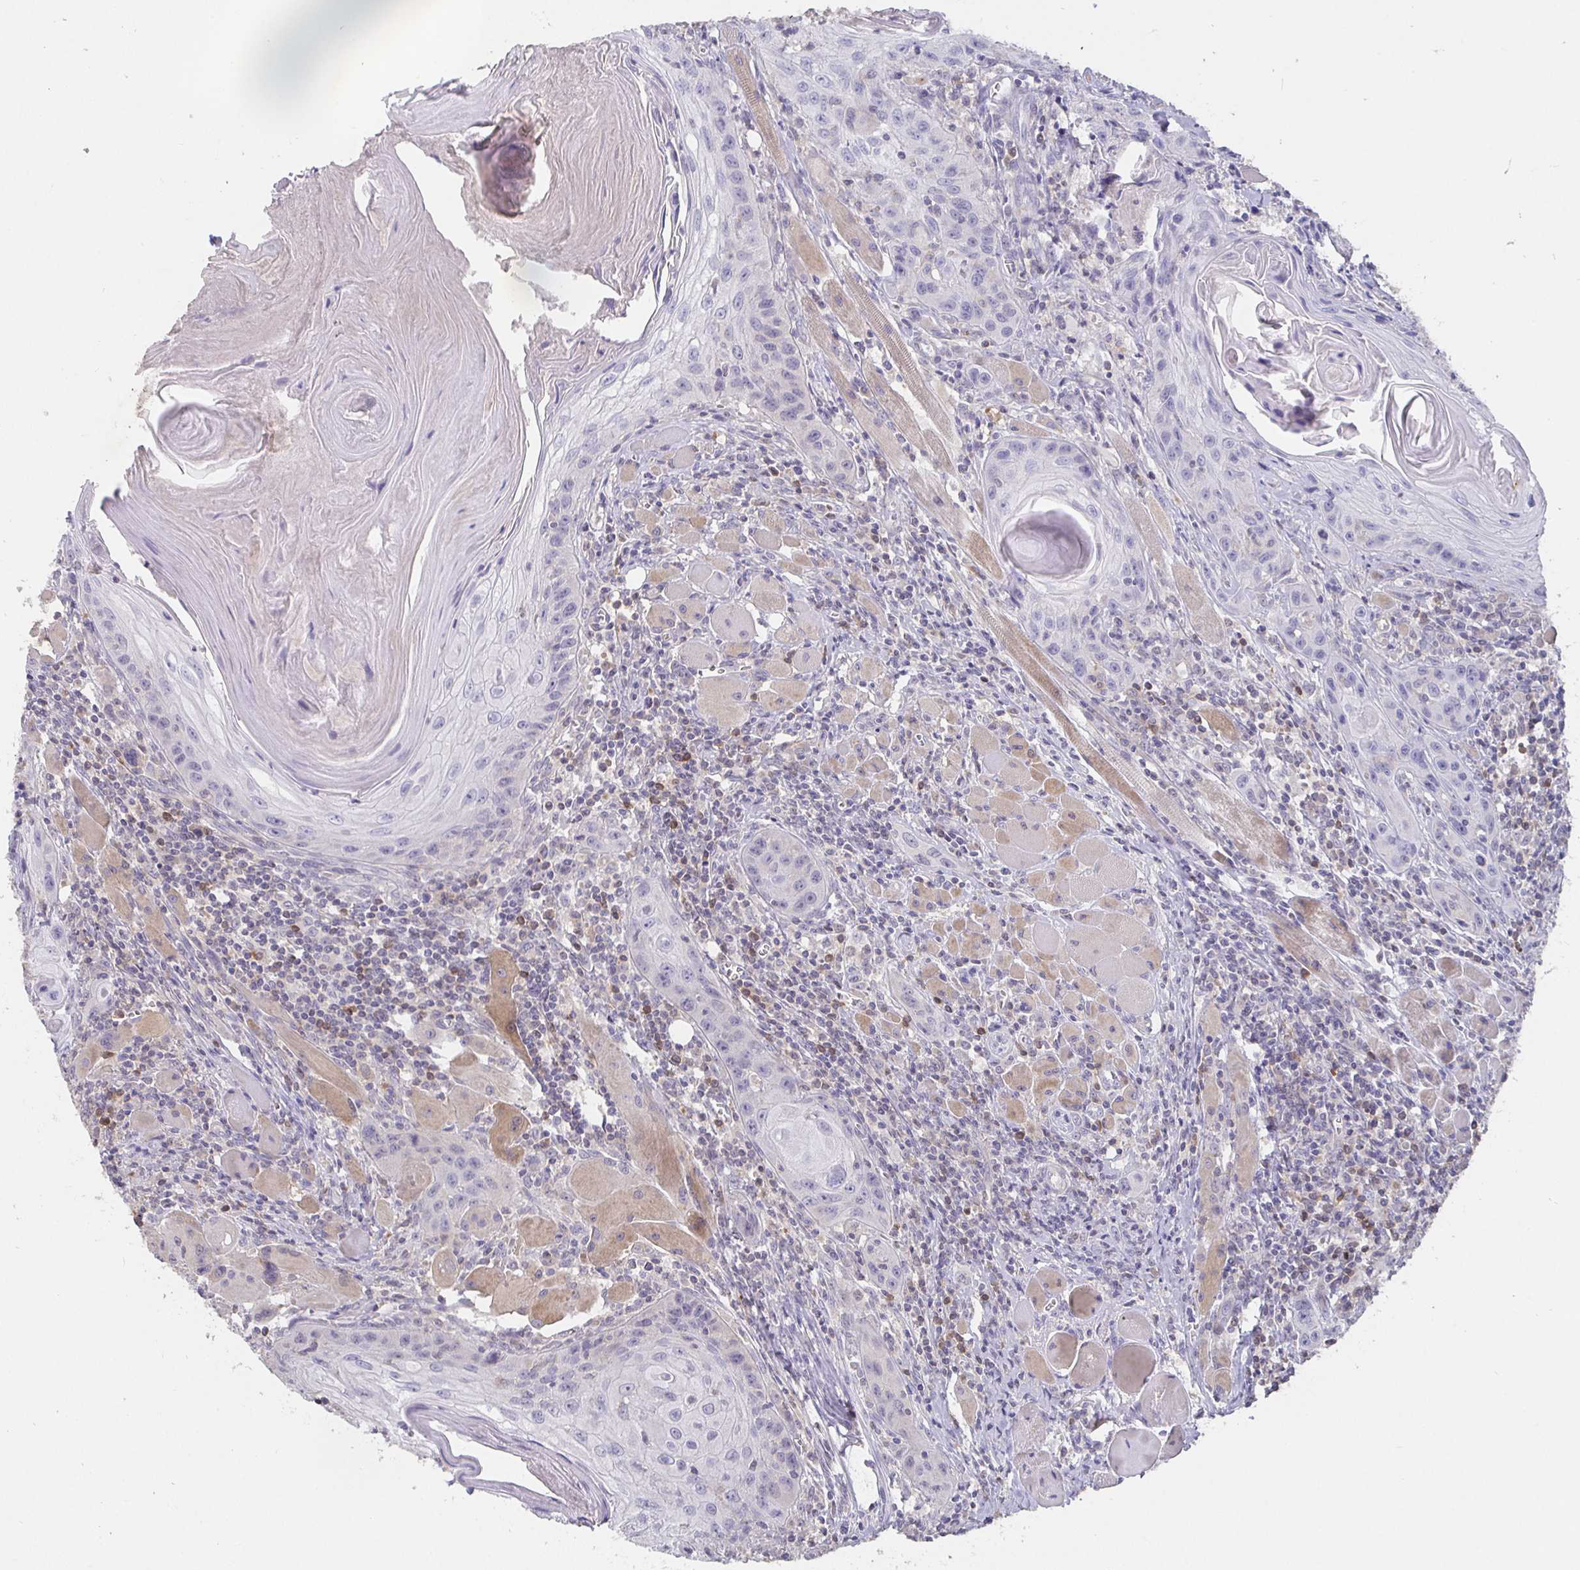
{"staining": {"intensity": "negative", "quantity": "none", "location": "none"}, "tissue": "head and neck cancer", "cell_type": "Tumor cells", "image_type": "cancer", "snomed": [{"axis": "morphology", "description": "Squamous cell carcinoma, NOS"}, {"axis": "topography", "description": "Oral tissue"}, {"axis": "topography", "description": "Head-Neck"}], "caption": "A high-resolution histopathology image shows IHC staining of head and neck cancer, which shows no significant expression in tumor cells.", "gene": "SHISA4", "patient": {"sex": "male", "age": 58}}